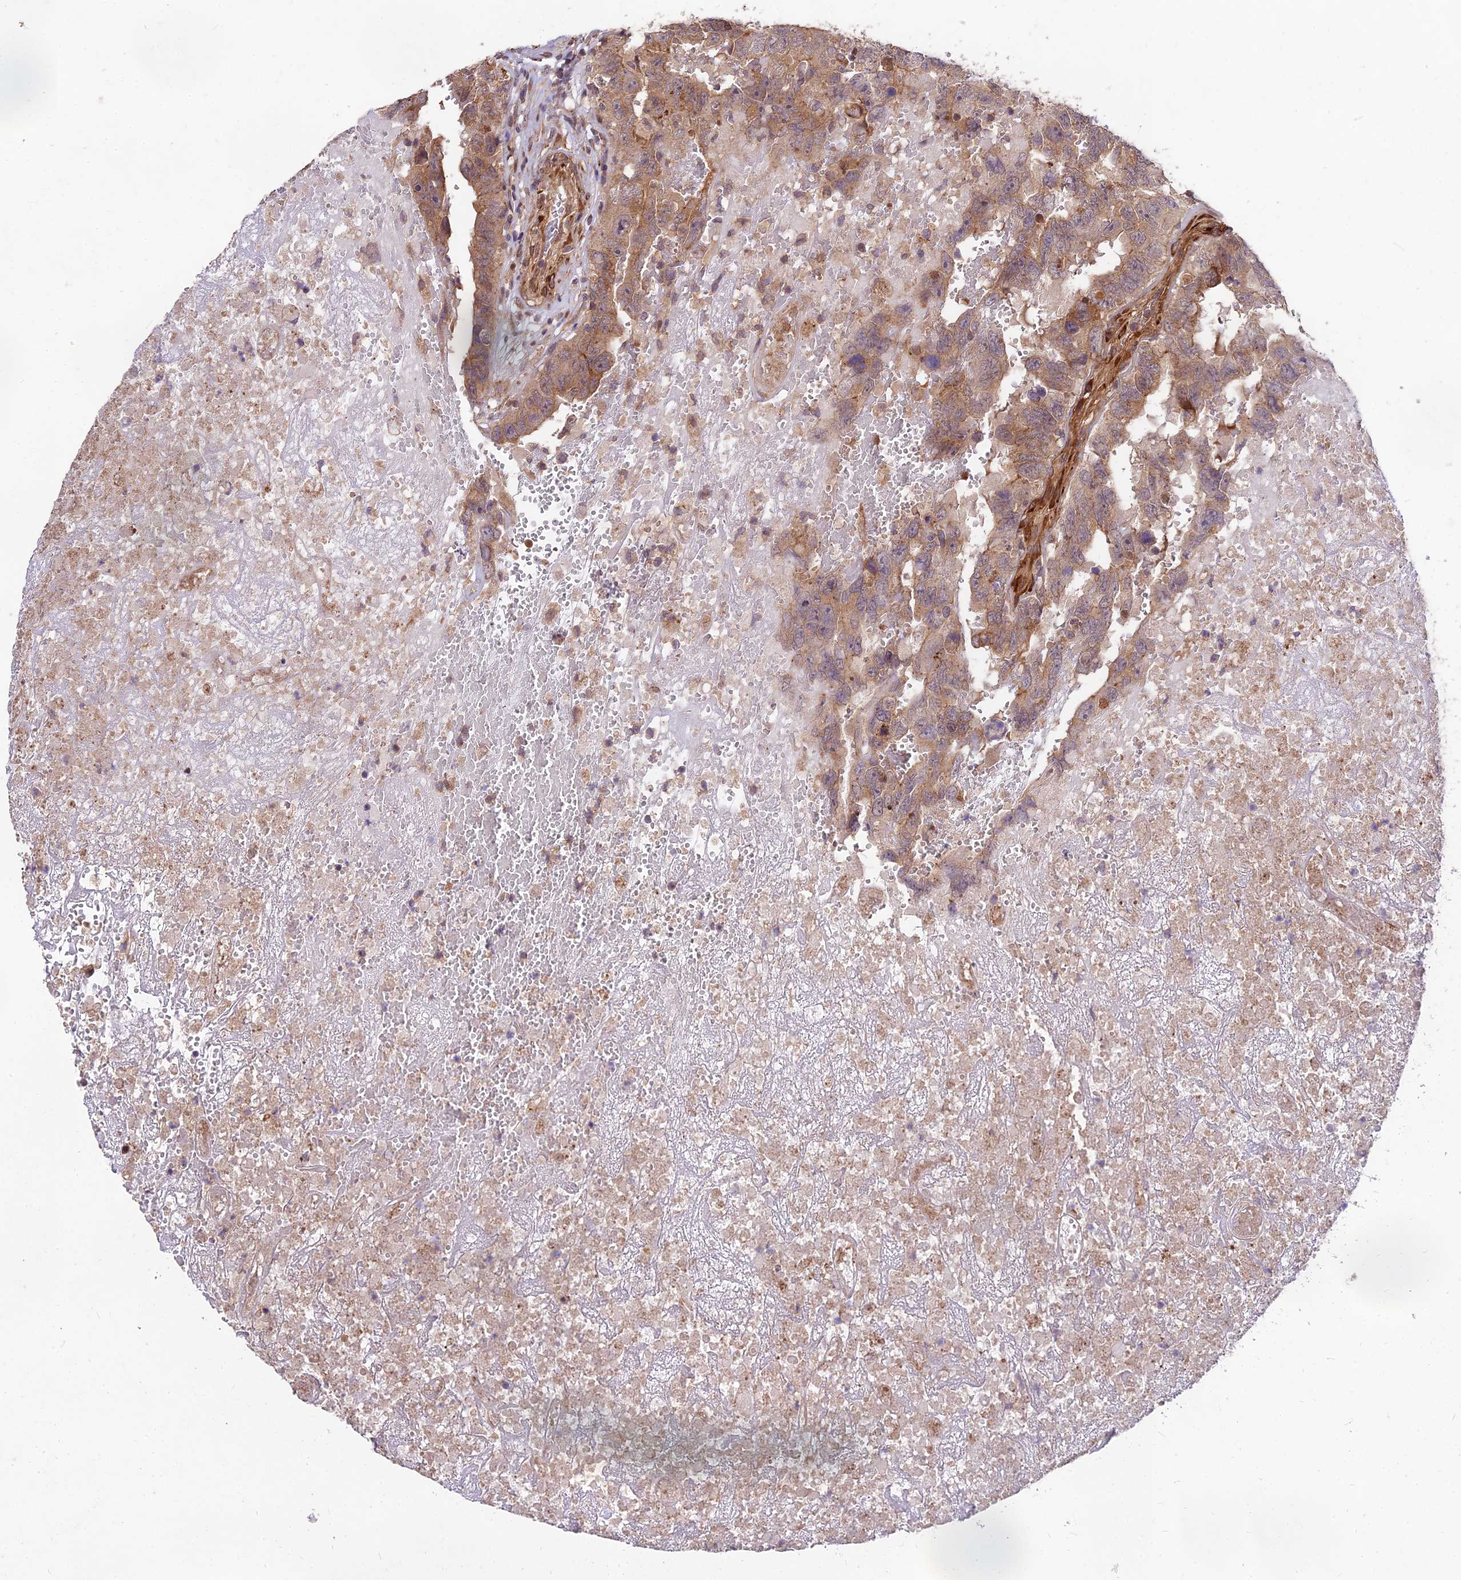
{"staining": {"intensity": "moderate", "quantity": "25%-75%", "location": "cytoplasmic/membranous"}, "tissue": "testis cancer", "cell_type": "Tumor cells", "image_type": "cancer", "snomed": [{"axis": "morphology", "description": "Carcinoma, Embryonal, NOS"}, {"axis": "topography", "description": "Testis"}], "caption": "Immunohistochemical staining of testis embryonal carcinoma reveals medium levels of moderate cytoplasmic/membranous expression in approximately 25%-75% of tumor cells.", "gene": "MKKS", "patient": {"sex": "male", "age": 45}}